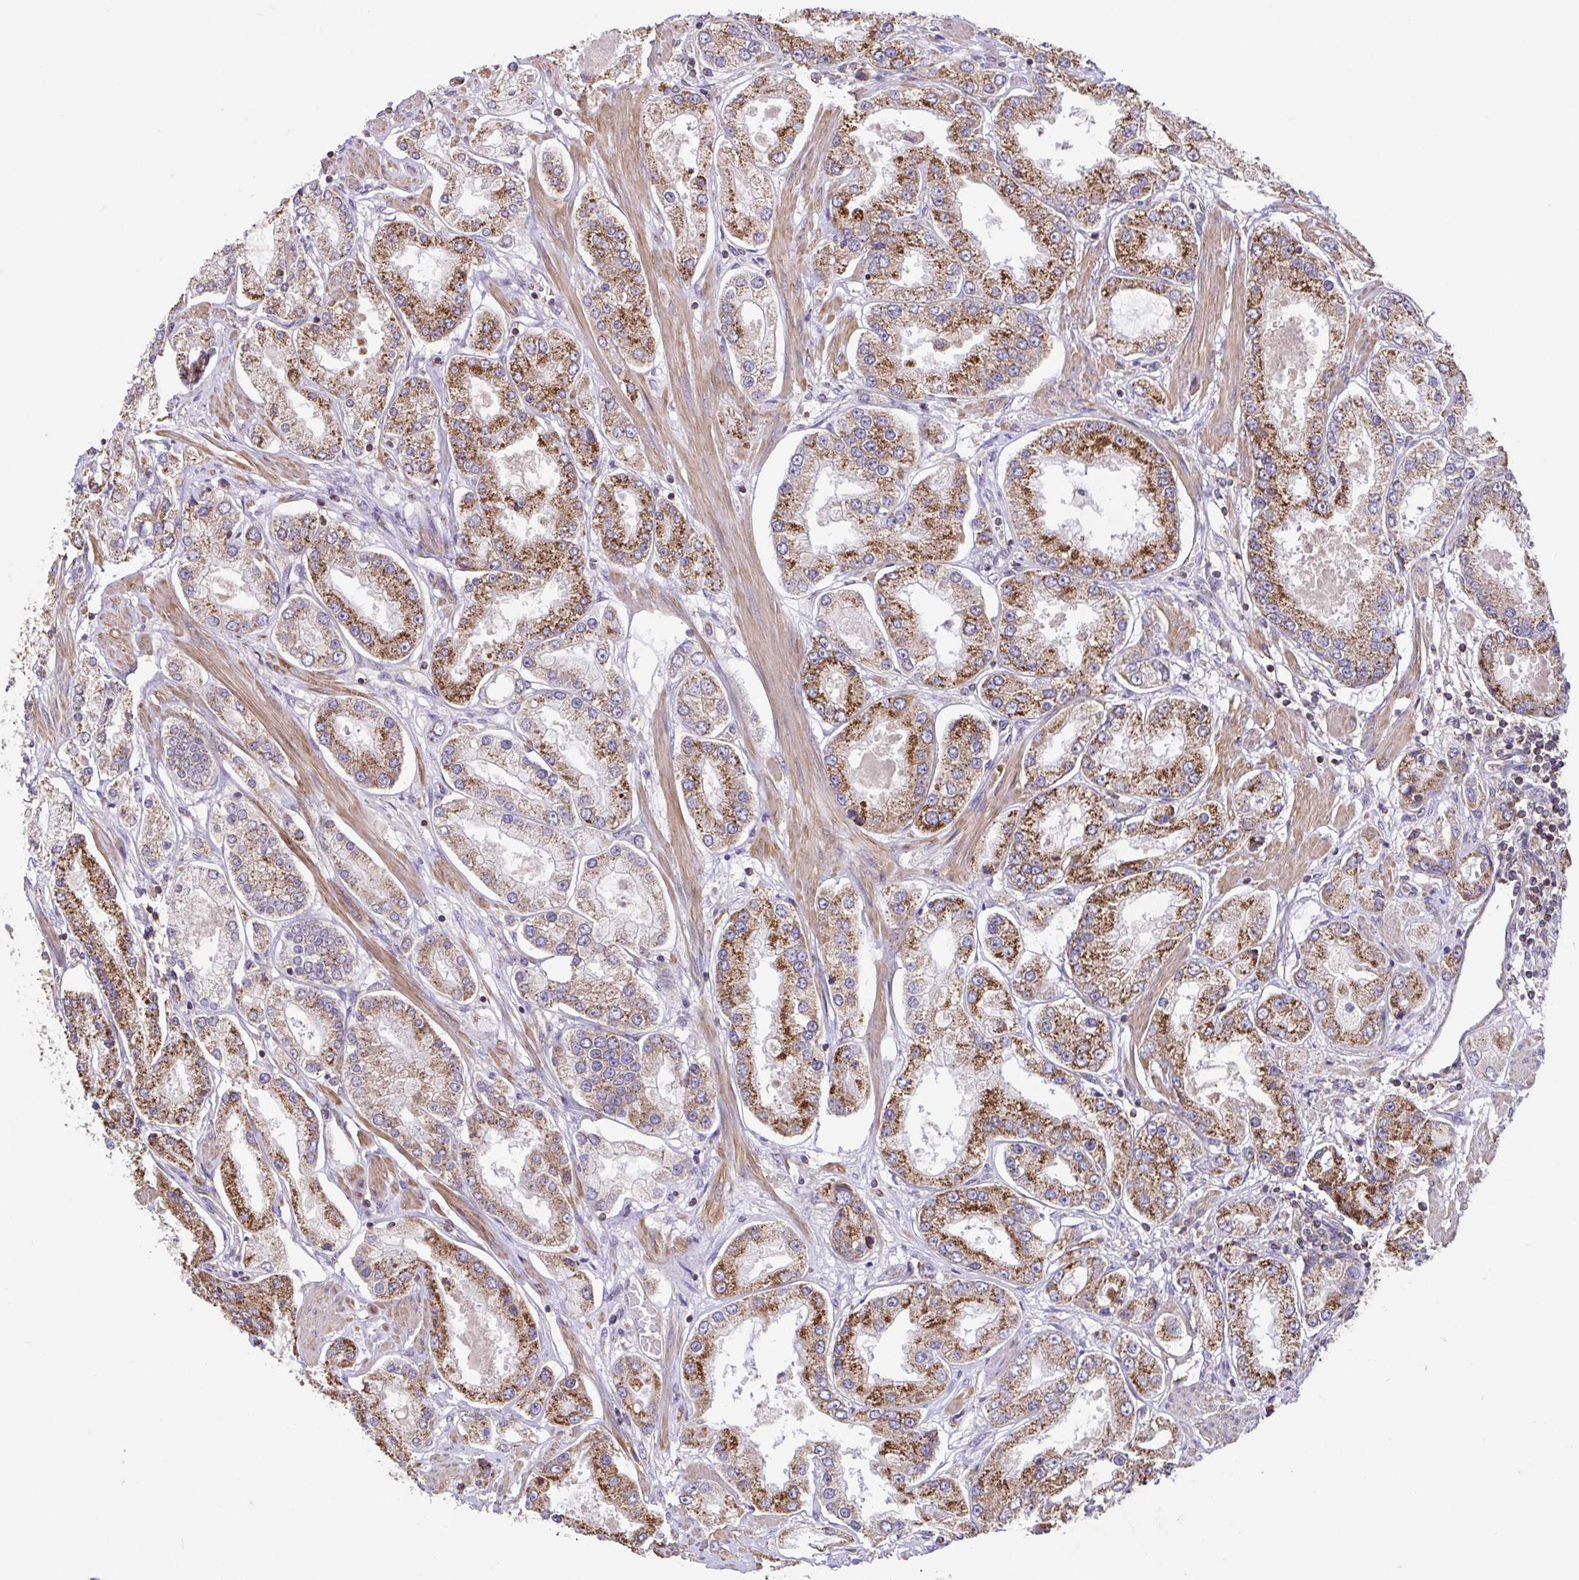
{"staining": {"intensity": "moderate", "quantity": "25%-75%", "location": "cytoplasmic/membranous"}, "tissue": "prostate cancer", "cell_type": "Tumor cells", "image_type": "cancer", "snomed": [{"axis": "morphology", "description": "Adenocarcinoma, High grade"}, {"axis": "topography", "description": "Prostate"}], "caption": "Brown immunohistochemical staining in prostate cancer reveals moderate cytoplasmic/membranous staining in about 25%-75% of tumor cells.", "gene": "DIP2B", "patient": {"sex": "male", "age": 69}}